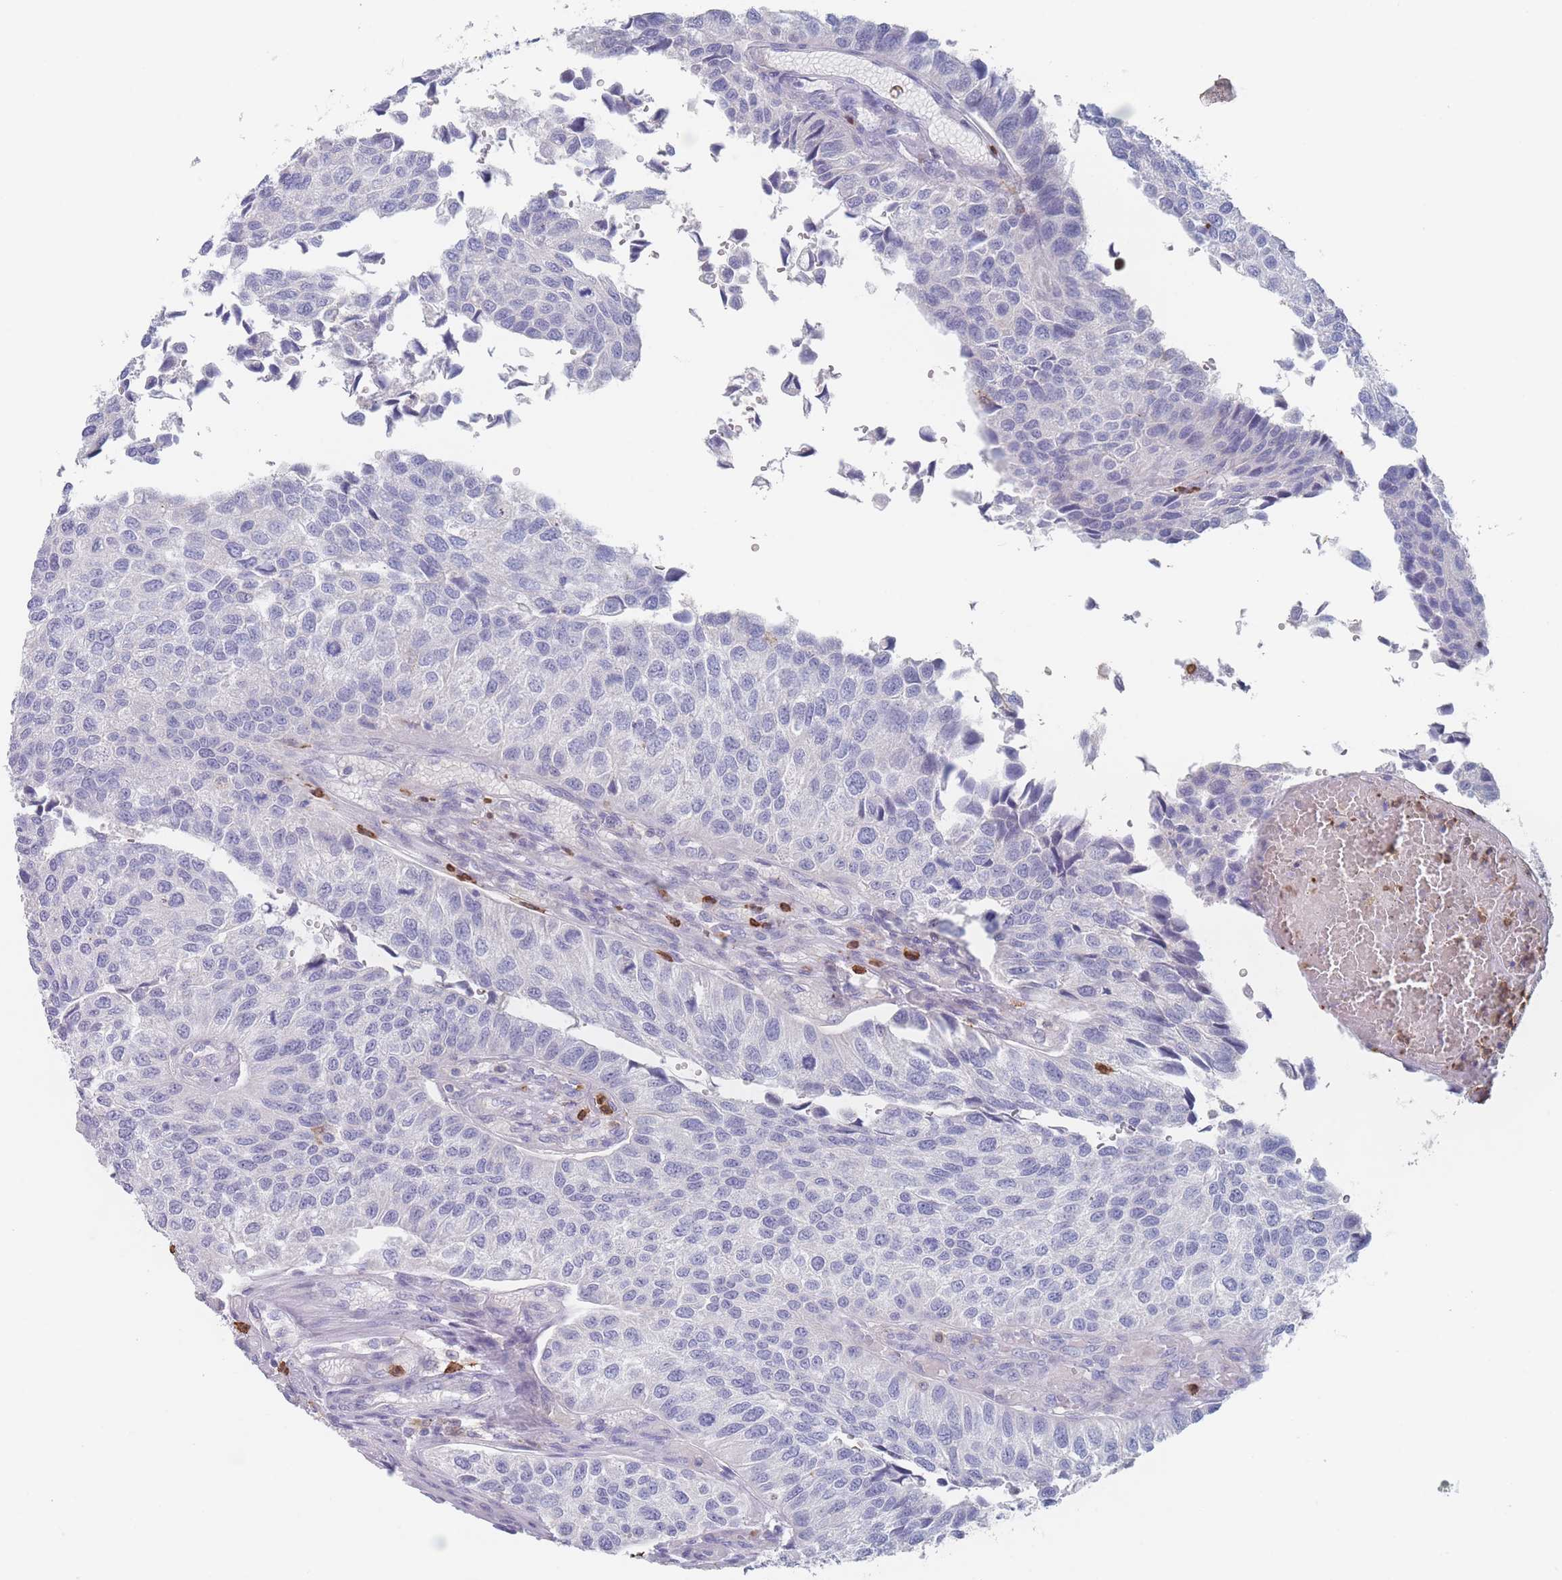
{"staining": {"intensity": "negative", "quantity": "none", "location": "none"}, "tissue": "urothelial cancer", "cell_type": "Tumor cells", "image_type": "cancer", "snomed": [{"axis": "morphology", "description": "Urothelial carcinoma, NOS"}, {"axis": "topography", "description": "Urinary bladder"}], "caption": "A micrograph of transitional cell carcinoma stained for a protein exhibits no brown staining in tumor cells.", "gene": "ATP1A3", "patient": {"sex": "male", "age": 55}}